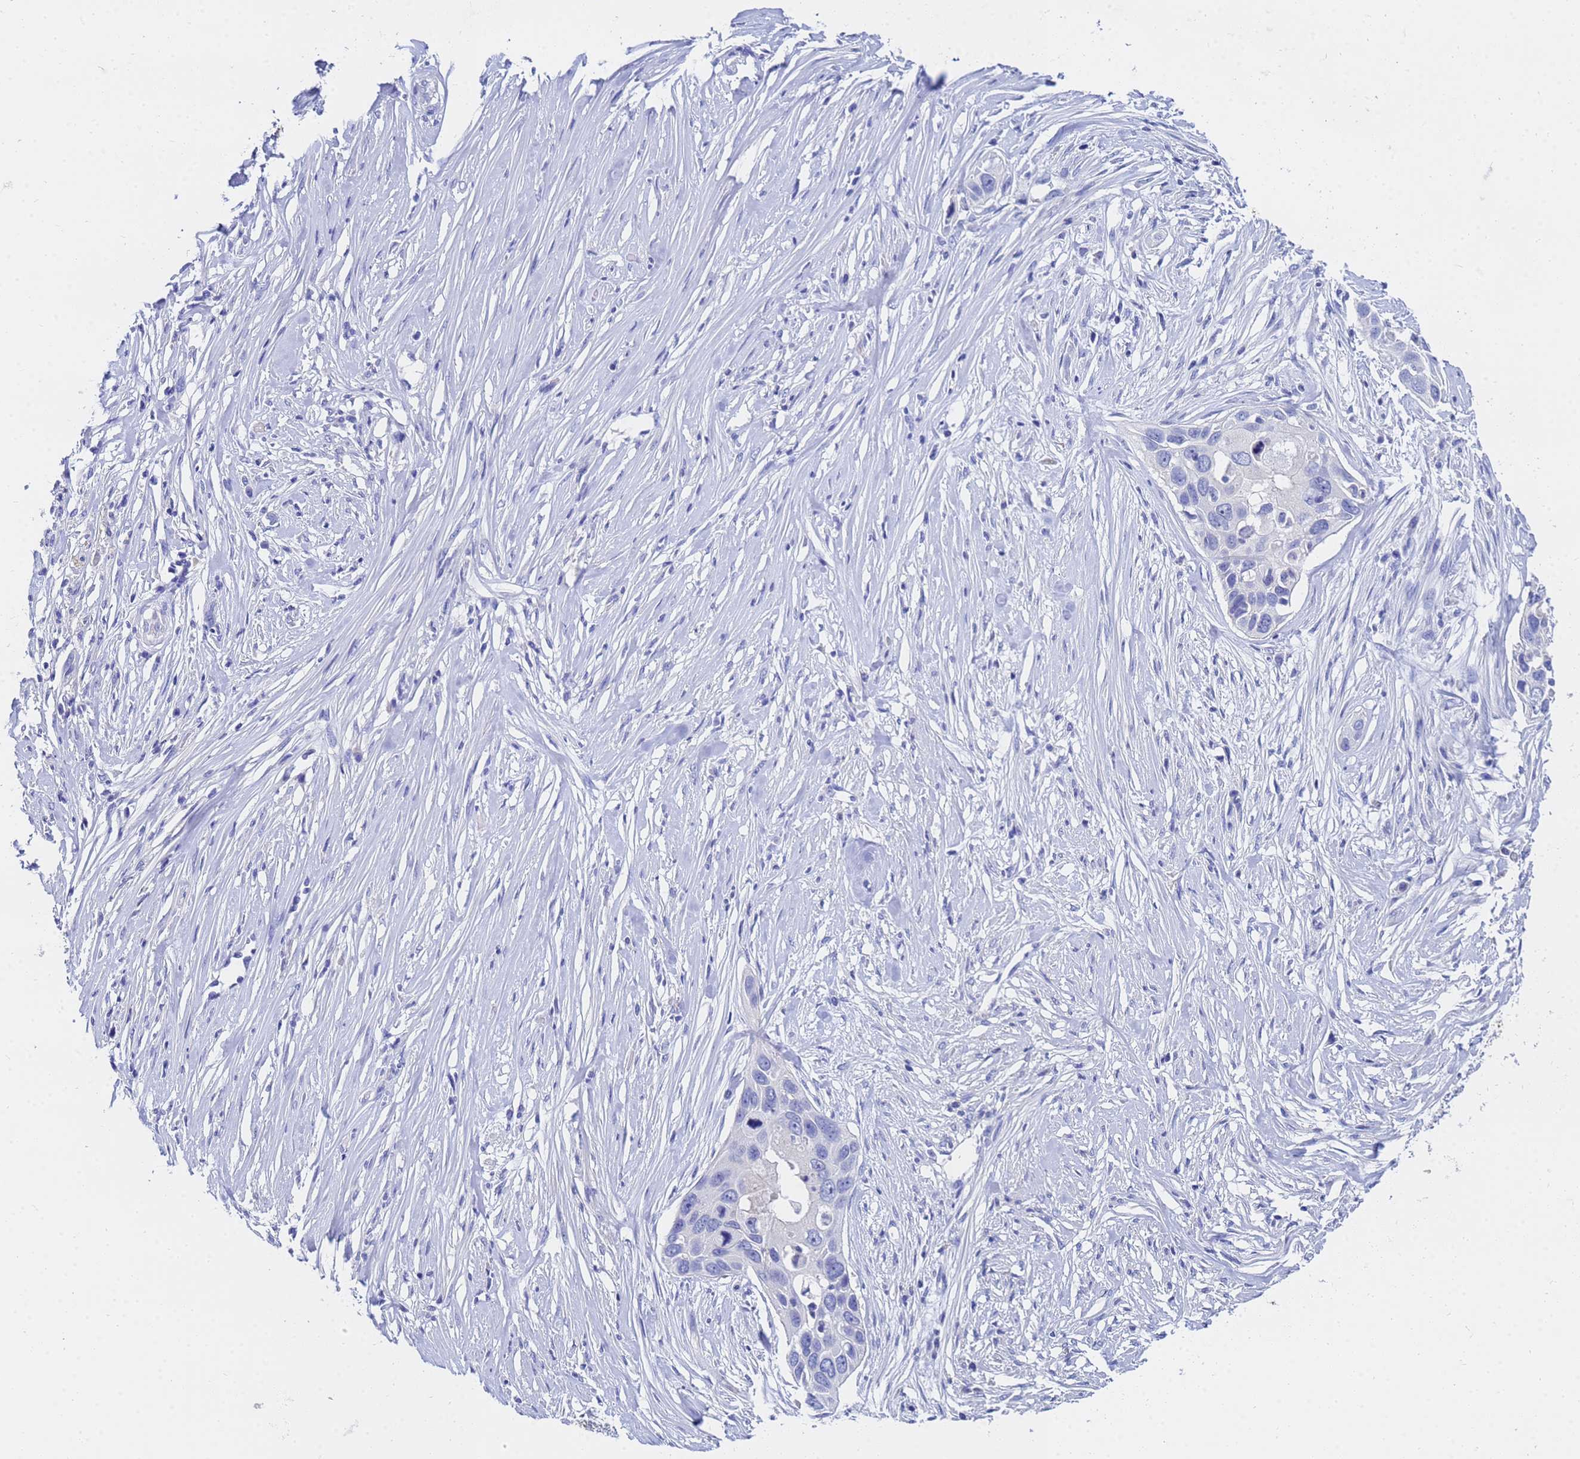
{"staining": {"intensity": "negative", "quantity": "none", "location": "none"}, "tissue": "pancreatic cancer", "cell_type": "Tumor cells", "image_type": "cancer", "snomed": [{"axis": "morphology", "description": "Adenocarcinoma, NOS"}, {"axis": "topography", "description": "Pancreas"}], "caption": "Tumor cells show no significant protein expression in adenocarcinoma (pancreatic). Nuclei are stained in blue.", "gene": "C2orf72", "patient": {"sex": "female", "age": 60}}